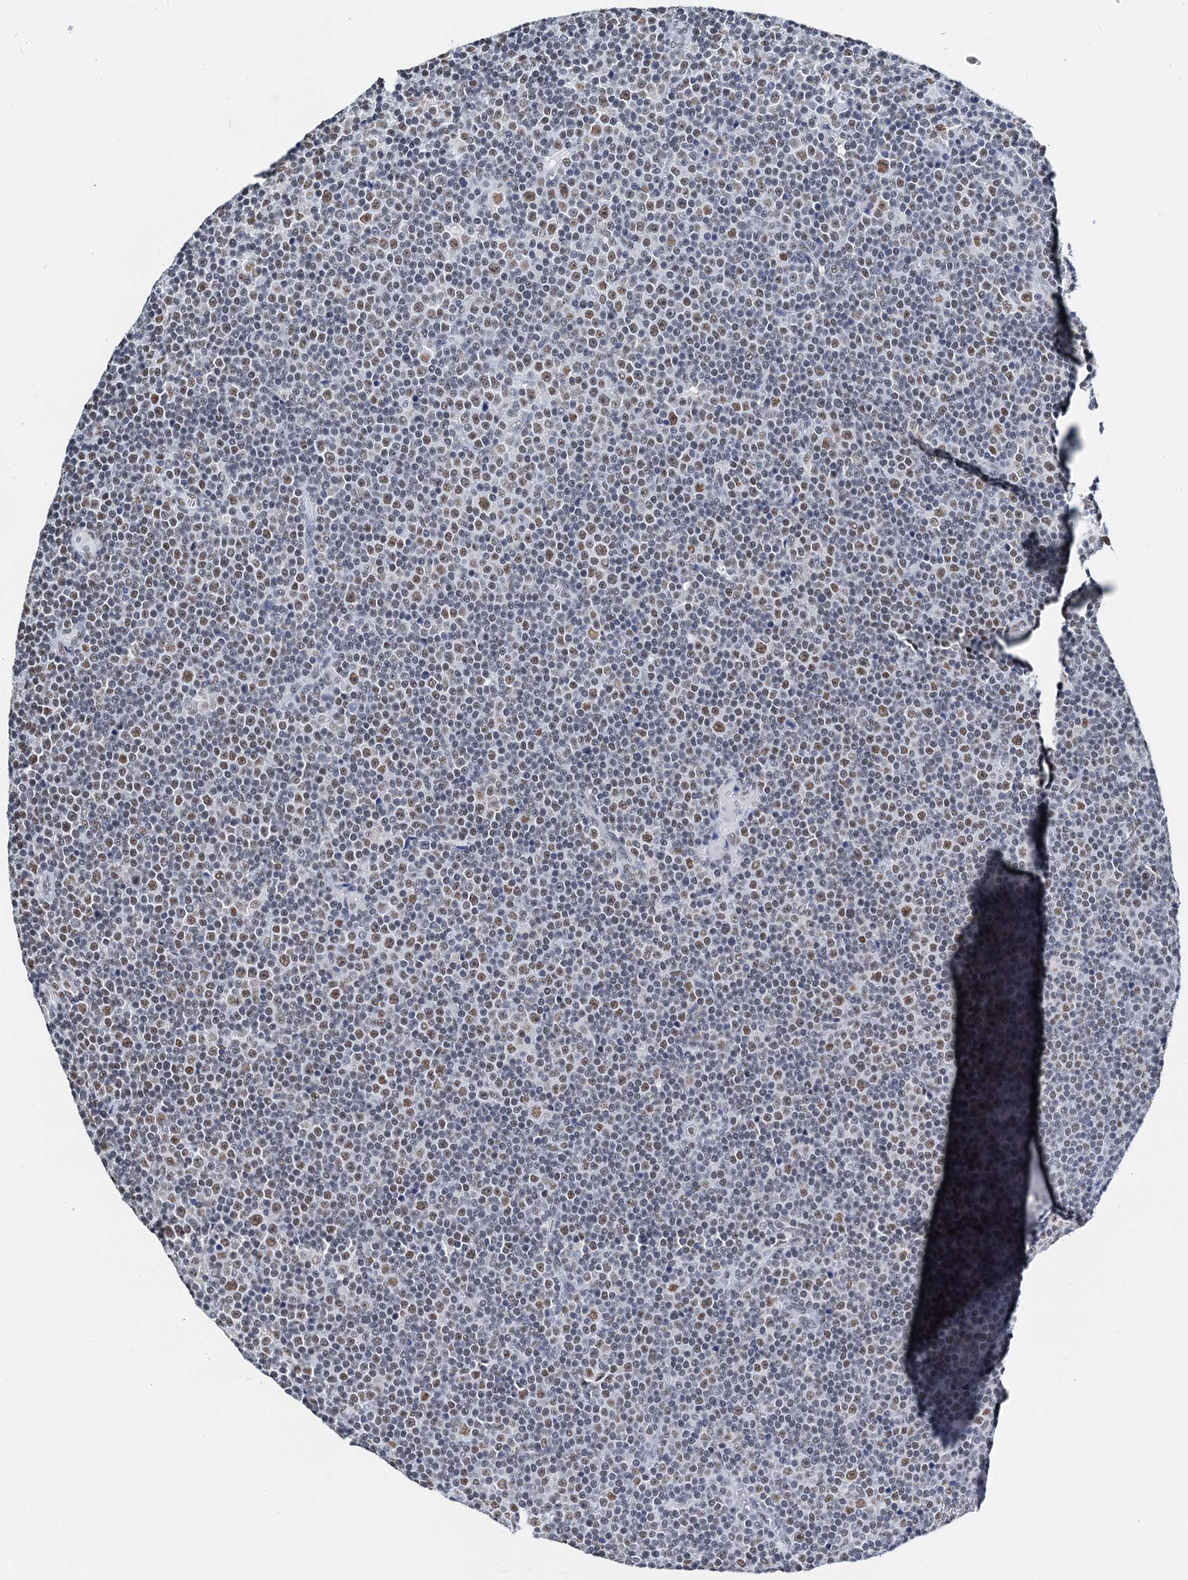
{"staining": {"intensity": "moderate", "quantity": "25%-75%", "location": "nuclear"}, "tissue": "lymphoma", "cell_type": "Tumor cells", "image_type": "cancer", "snomed": [{"axis": "morphology", "description": "Malignant lymphoma, non-Hodgkin's type, Low grade"}, {"axis": "topography", "description": "Lymph node"}], "caption": "Lymphoma stained for a protein exhibits moderate nuclear positivity in tumor cells.", "gene": "SLTM", "patient": {"sex": "female", "age": 67}}